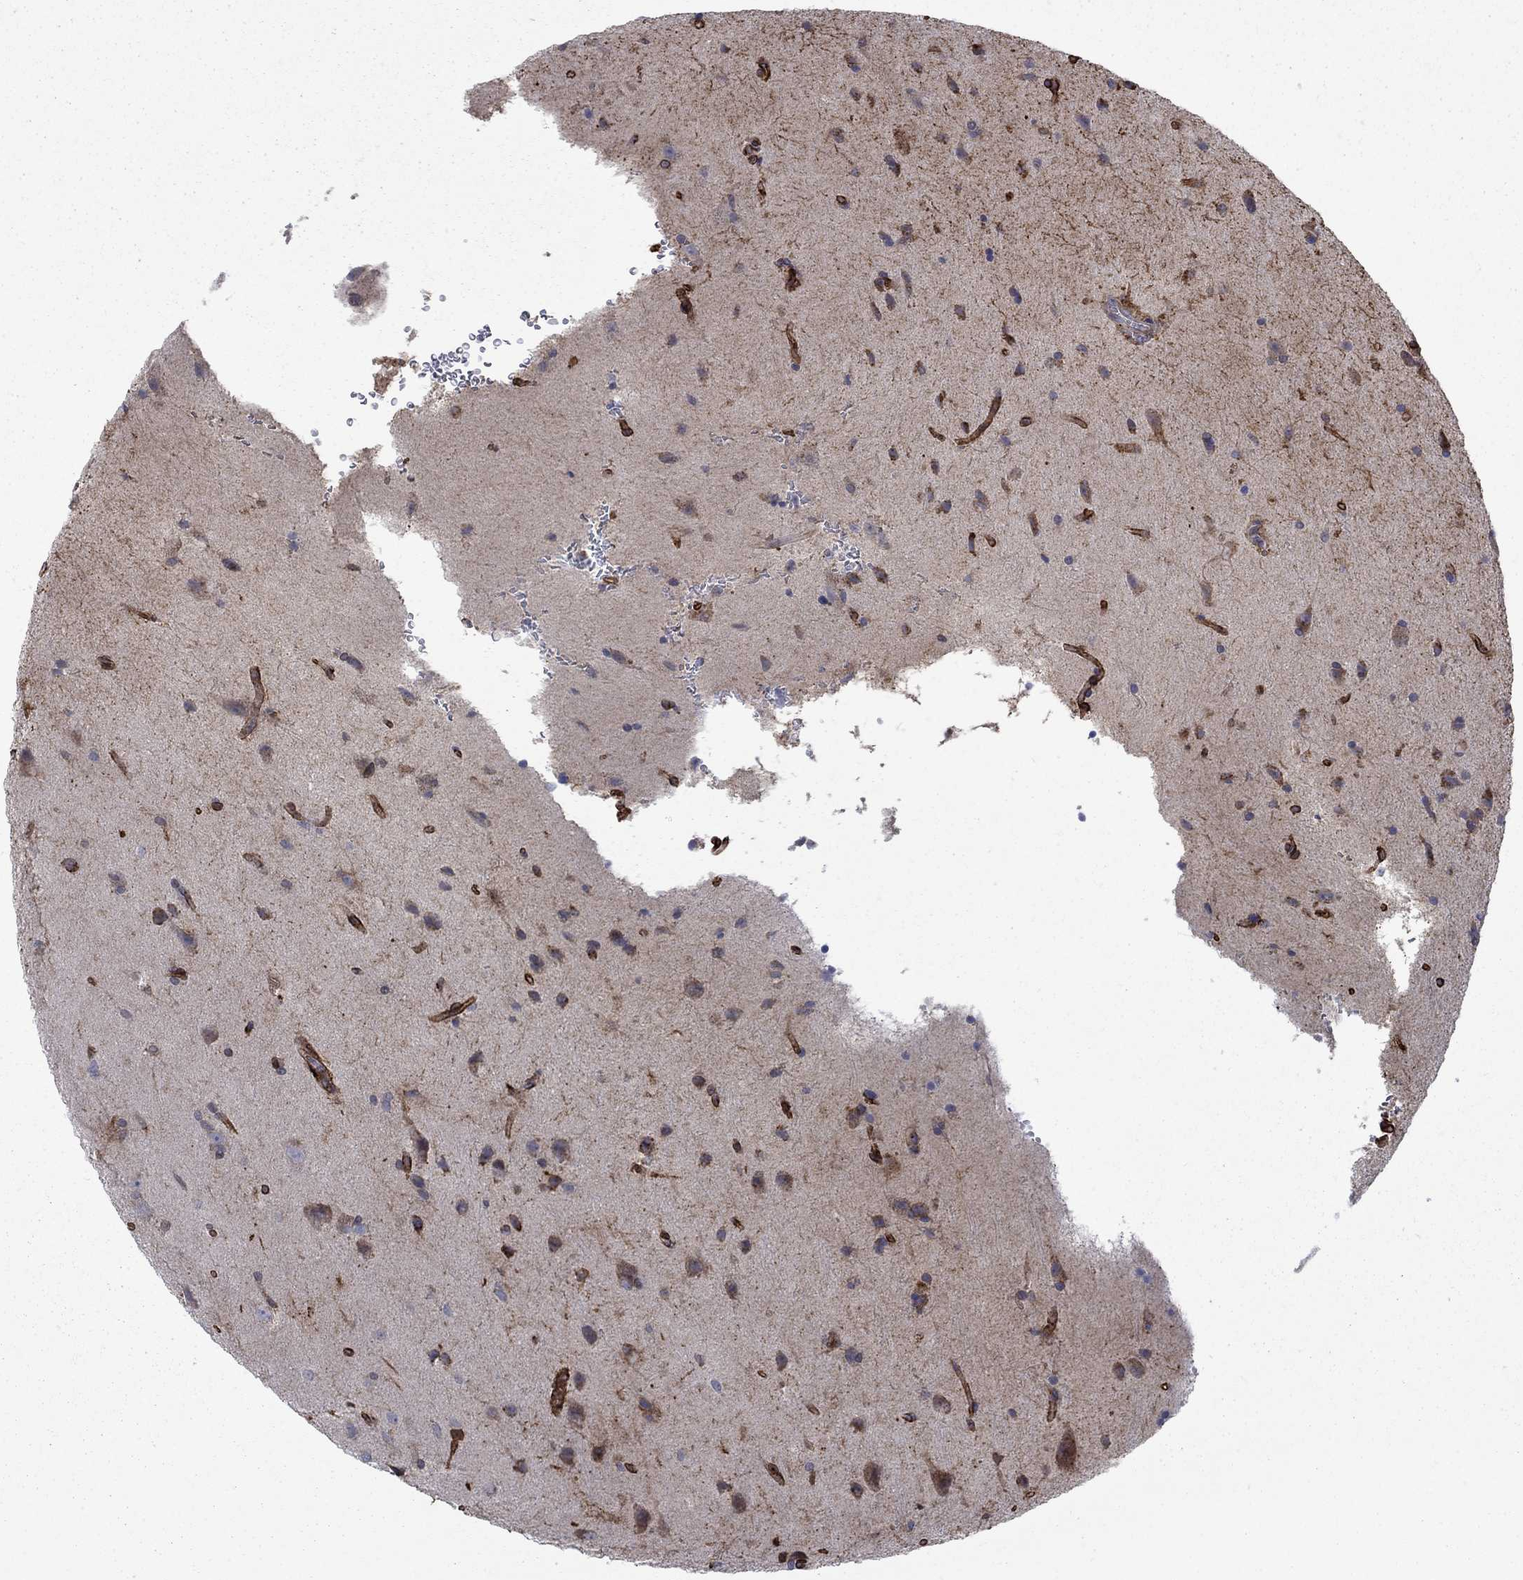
{"staining": {"intensity": "negative", "quantity": "none", "location": "none"}, "tissue": "glioma", "cell_type": "Tumor cells", "image_type": "cancer", "snomed": [{"axis": "morphology", "description": "Glioma, malignant, Low grade"}, {"axis": "topography", "description": "Brain"}], "caption": "A photomicrograph of glioma stained for a protein demonstrates no brown staining in tumor cells. Nuclei are stained in blue.", "gene": "PLAU", "patient": {"sex": "male", "age": 58}}